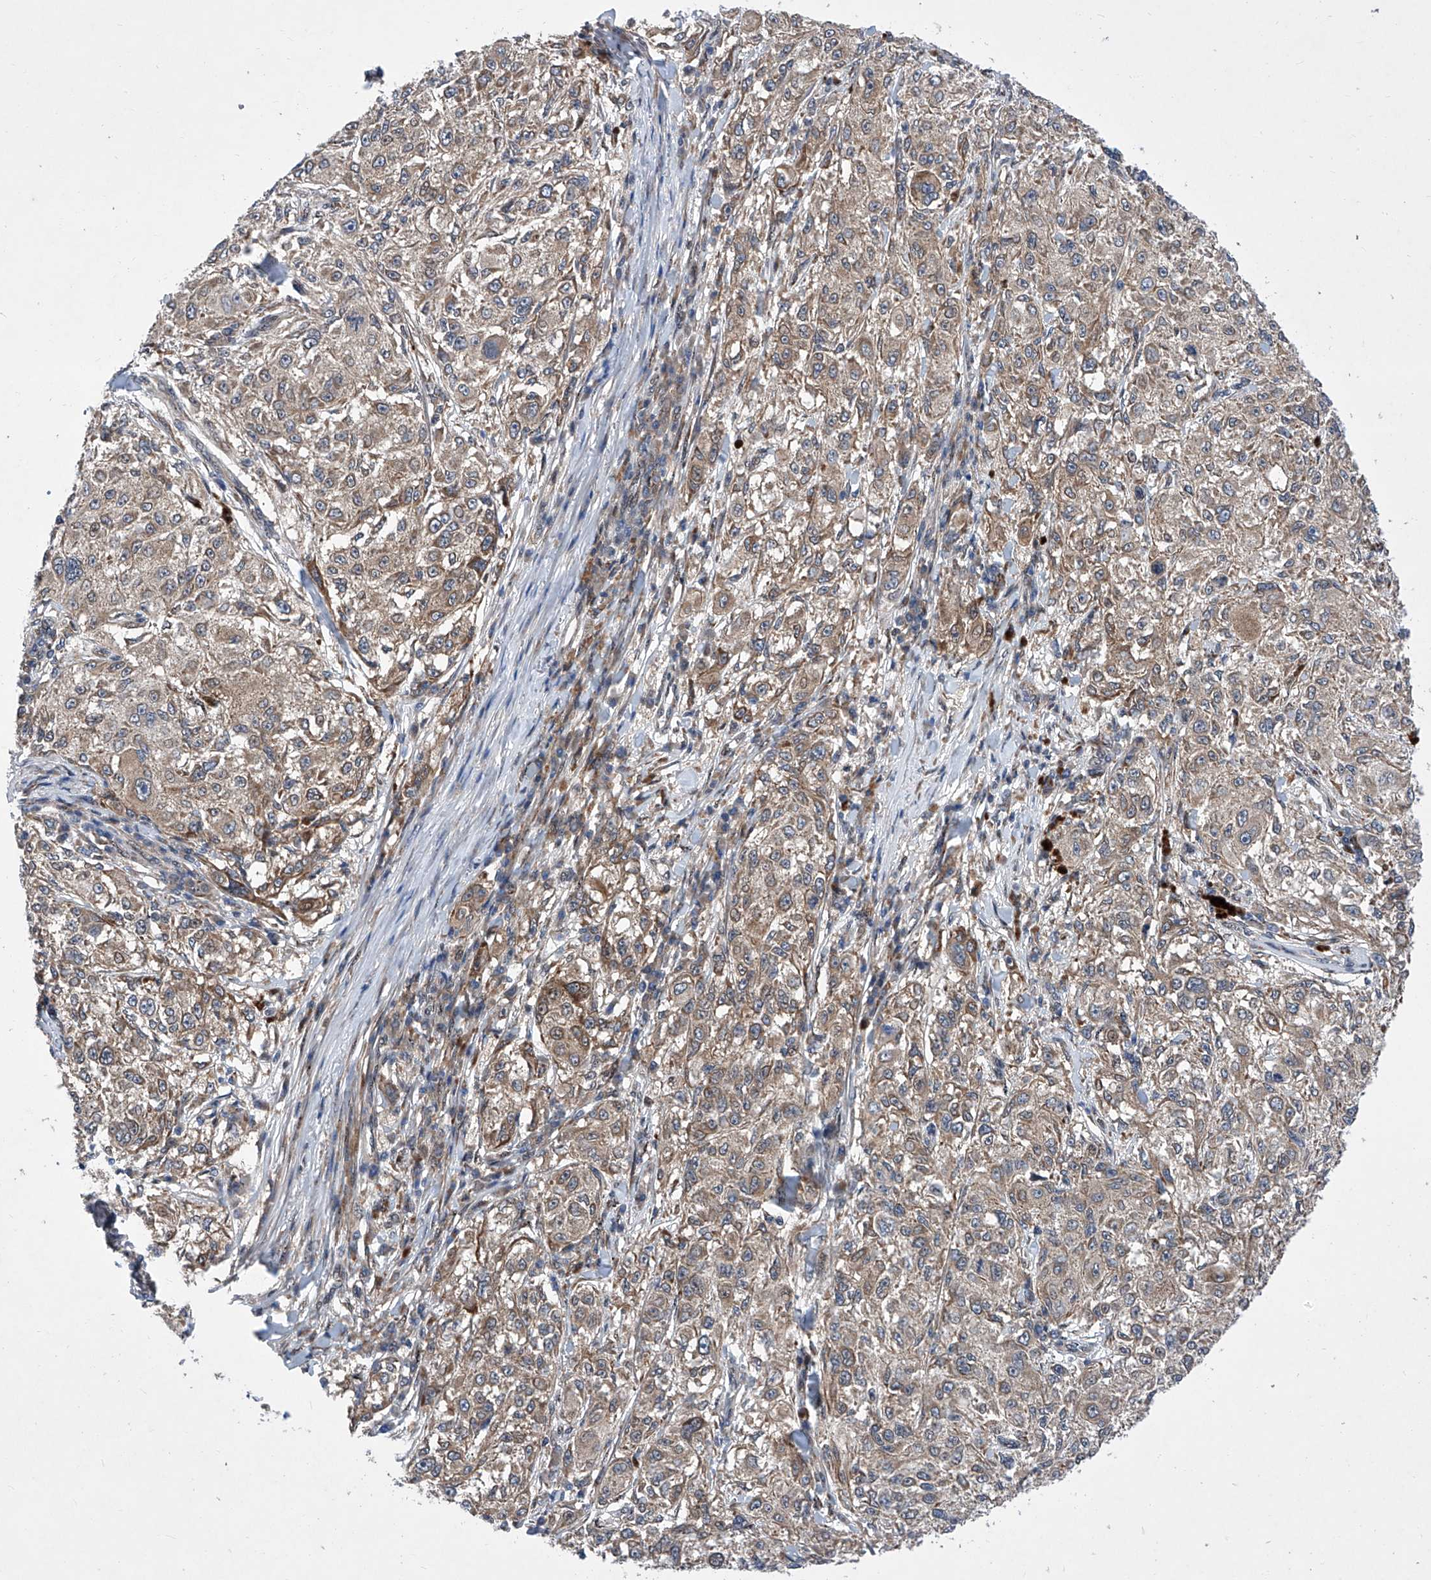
{"staining": {"intensity": "moderate", "quantity": ">75%", "location": "cytoplasmic/membranous"}, "tissue": "melanoma", "cell_type": "Tumor cells", "image_type": "cancer", "snomed": [{"axis": "morphology", "description": "Necrosis, NOS"}, {"axis": "morphology", "description": "Malignant melanoma, NOS"}, {"axis": "topography", "description": "Skin"}], "caption": "Malignant melanoma stained for a protein (brown) reveals moderate cytoplasmic/membranous positive expression in approximately >75% of tumor cells.", "gene": "KTI12", "patient": {"sex": "female", "age": 87}}